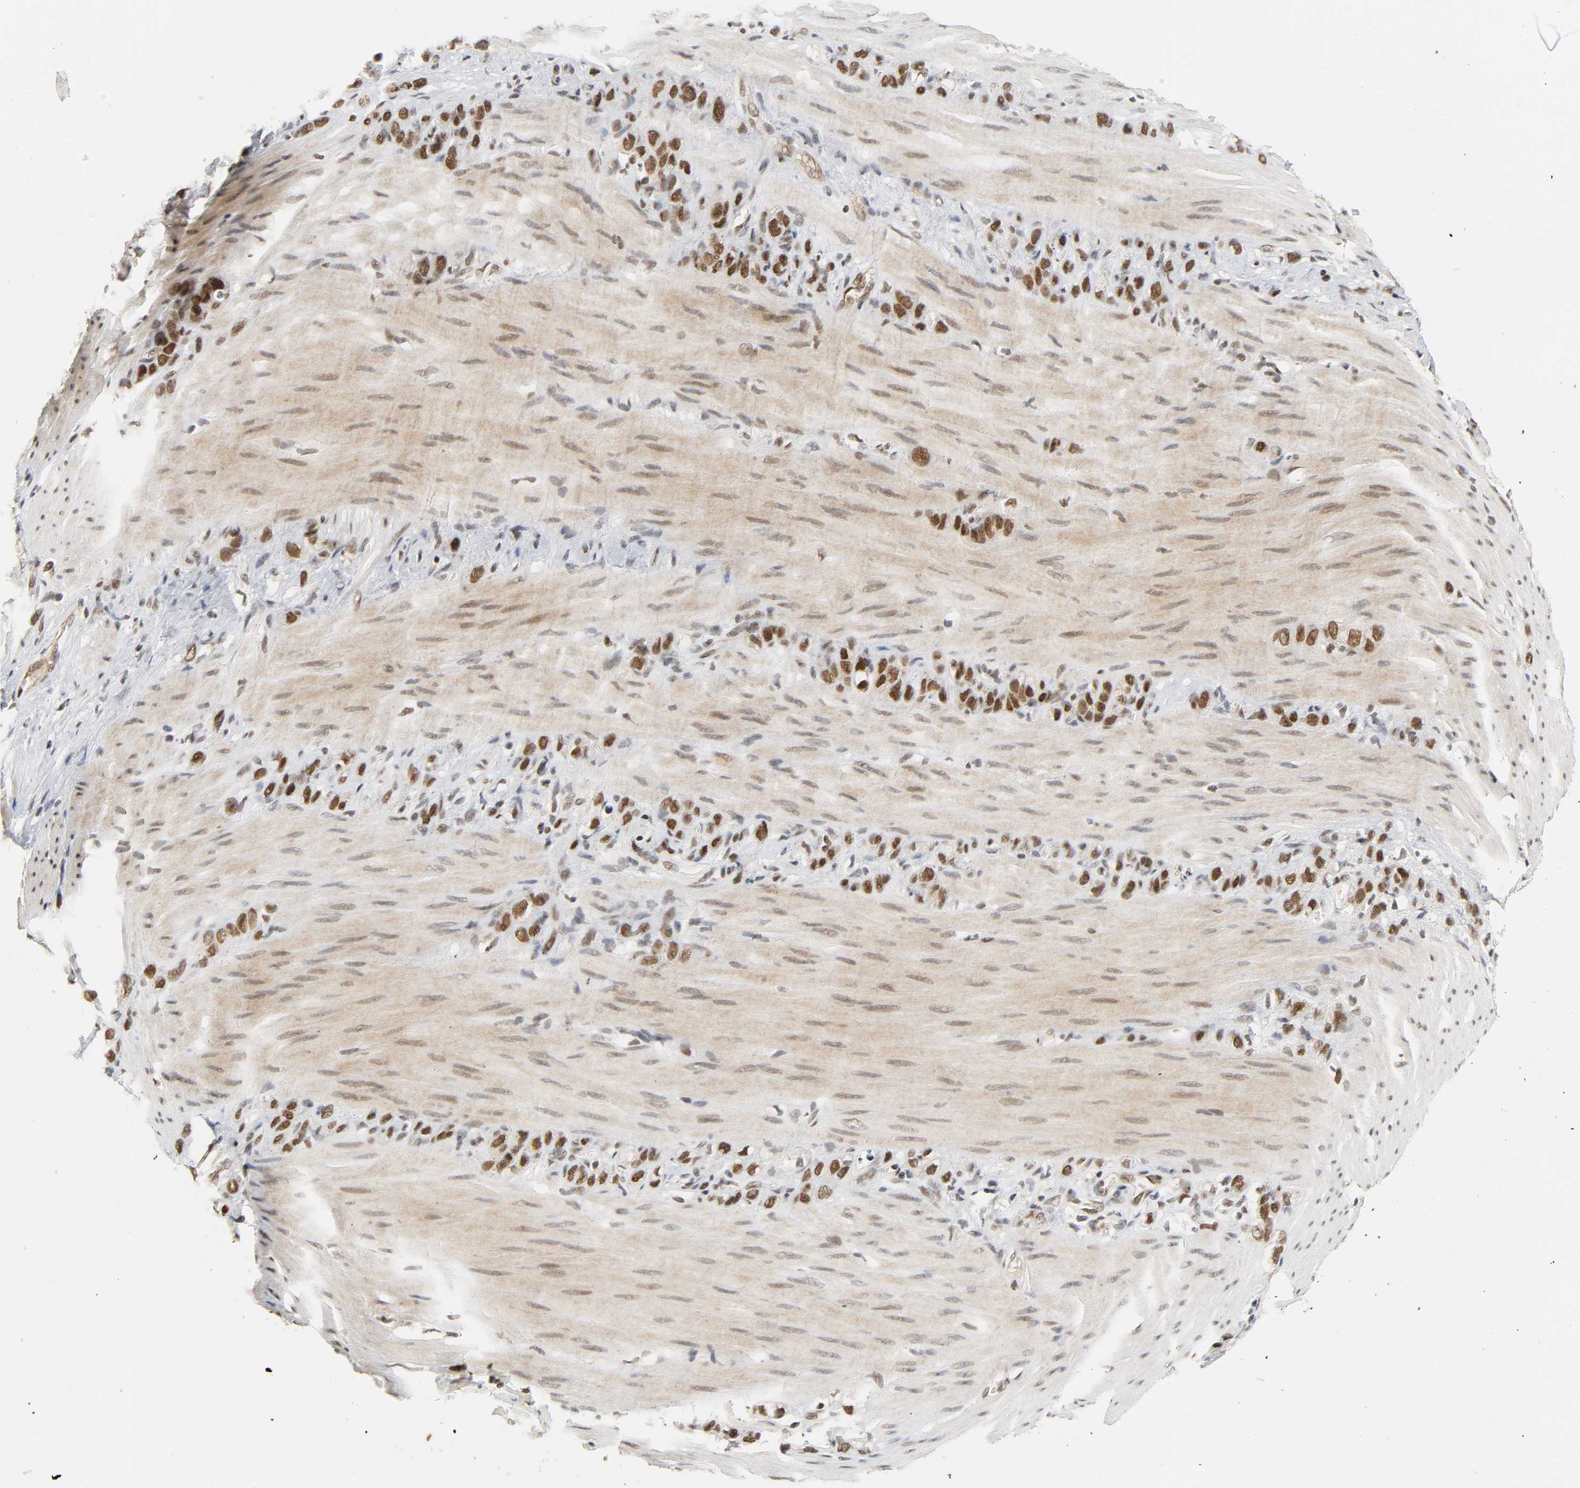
{"staining": {"intensity": "strong", "quantity": ">75%", "location": "nuclear"}, "tissue": "stomach cancer", "cell_type": "Tumor cells", "image_type": "cancer", "snomed": [{"axis": "morphology", "description": "Normal tissue, NOS"}, {"axis": "morphology", "description": "Adenocarcinoma, NOS"}, {"axis": "morphology", "description": "Adenocarcinoma, High grade"}, {"axis": "topography", "description": "Stomach, upper"}, {"axis": "topography", "description": "Stomach"}], "caption": "This is an image of immunohistochemistry (IHC) staining of stomach cancer, which shows strong positivity in the nuclear of tumor cells.", "gene": "NCOA6", "patient": {"sex": "female", "age": 65}}